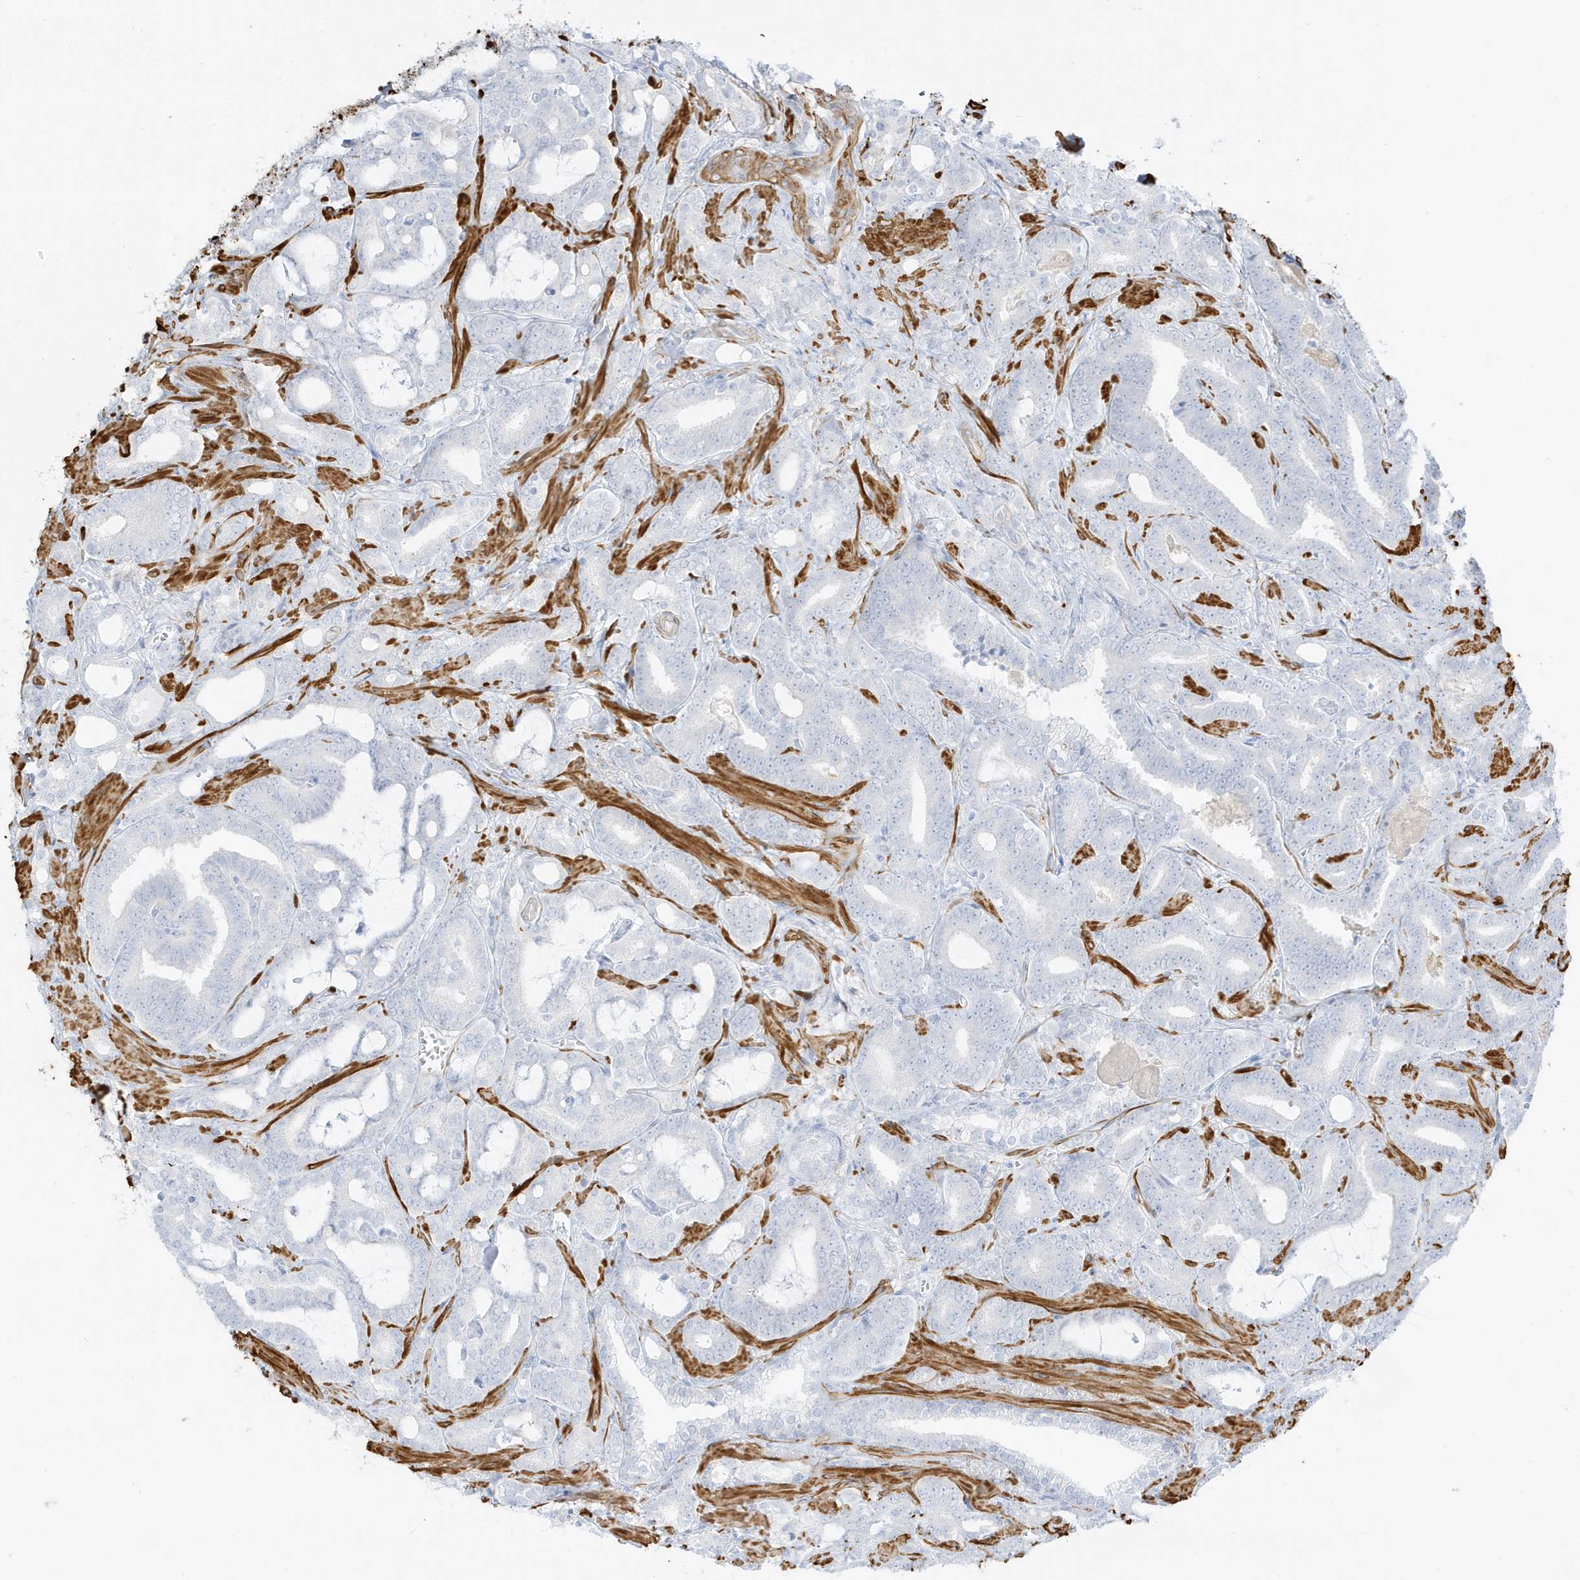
{"staining": {"intensity": "negative", "quantity": "none", "location": "none"}, "tissue": "prostate cancer", "cell_type": "Tumor cells", "image_type": "cancer", "snomed": [{"axis": "morphology", "description": "Adenocarcinoma, High grade"}, {"axis": "topography", "description": "Prostate and seminal vesicle, NOS"}], "caption": "The micrograph exhibits no significant positivity in tumor cells of high-grade adenocarcinoma (prostate).", "gene": "SLC22A13", "patient": {"sex": "male", "age": 67}}